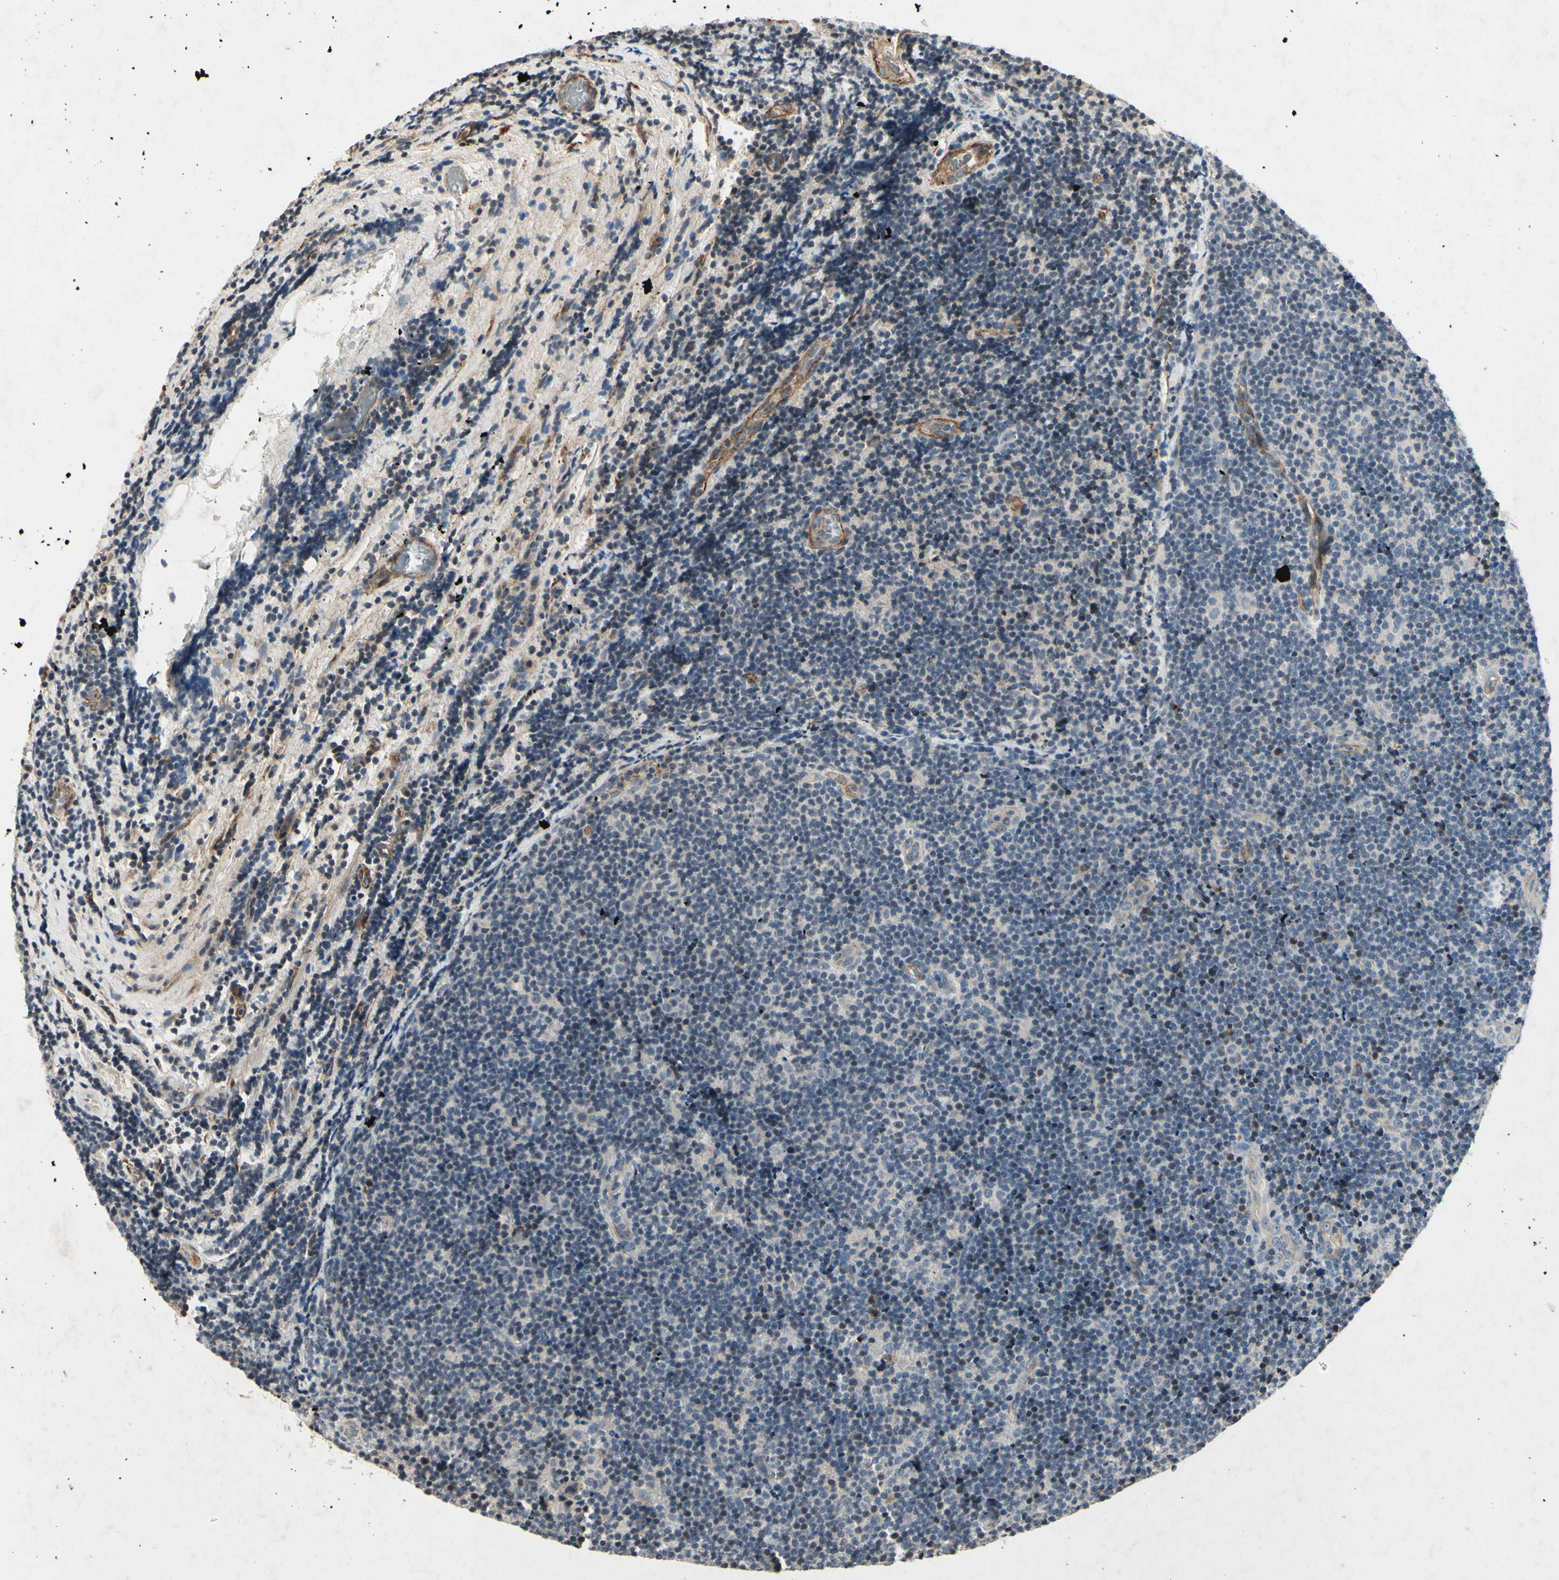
{"staining": {"intensity": "negative", "quantity": "none", "location": "none"}, "tissue": "lymphoma", "cell_type": "Tumor cells", "image_type": "cancer", "snomed": [{"axis": "morphology", "description": "Malignant lymphoma, non-Hodgkin's type, Low grade"}, {"axis": "topography", "description": "Lymph node"}], "caption": "Low-grade malignant lymphoma, non-Hodgkin's type was stained to show a protein in brown. There is no significant staining in tumor cells. Brightfield microscopy of immunohistochemistry (IHC) stained with DAB (brown) and hematoxylin (blue), captured at high magnification.", "gene": "AEBP1", "patient": {"sex": "male", "age": 83}}